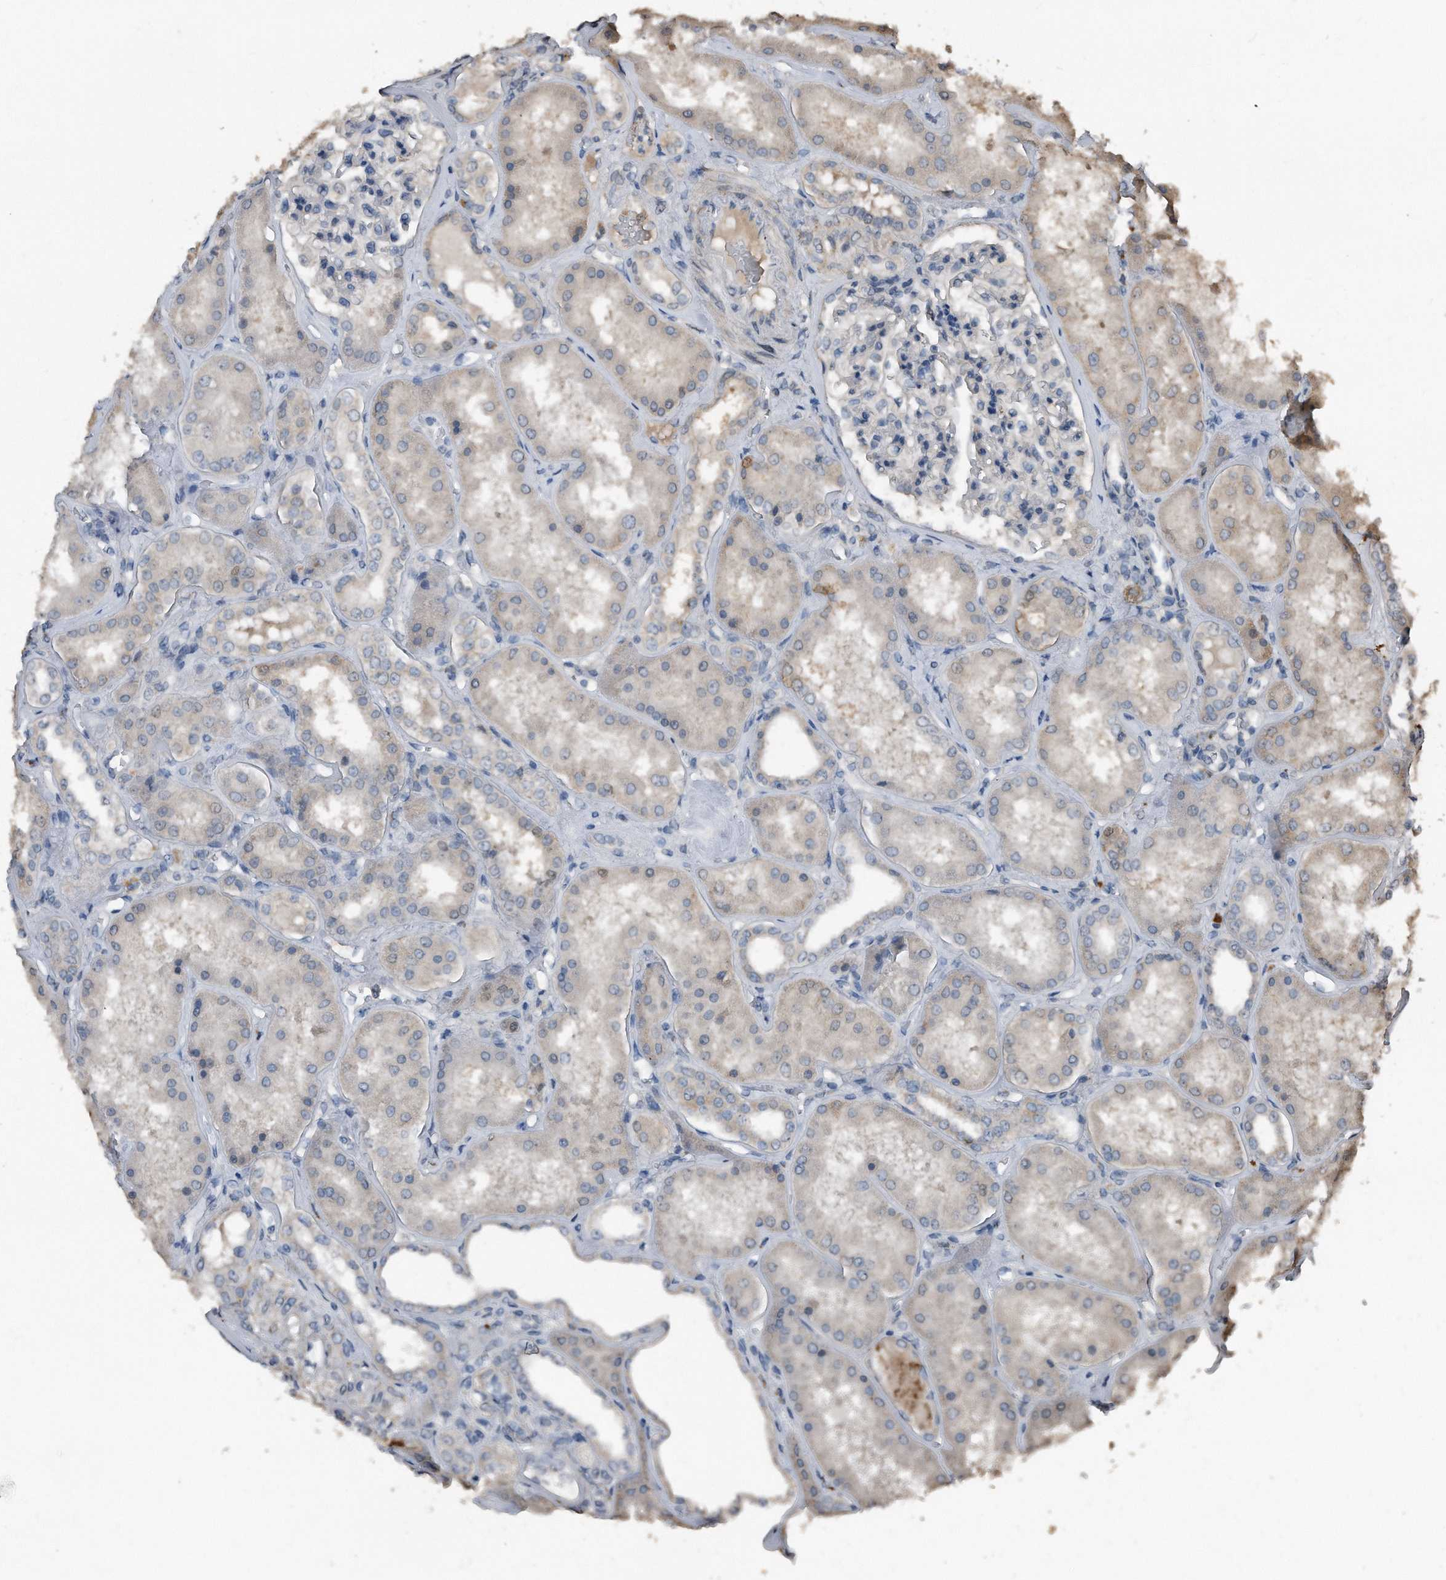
{"staining": {"intensity": "negative", "quantity": "none", "location": "none"}, "tissue": "kidney", "cell_type": "Cells in glomeruli", "image_type": "normal", "snomed": [{"axis": "morphology", "description": "Normal tissue, NOS"}, {"axis": "topography", "description": "Kidney"}], "caption": "This is an immunohistochemistry micrograph of benign kidney. There is no positivity in cells in glomeruli.", "gene": "ANKRD10", "patient": {"sex": "female", "age": 56}}